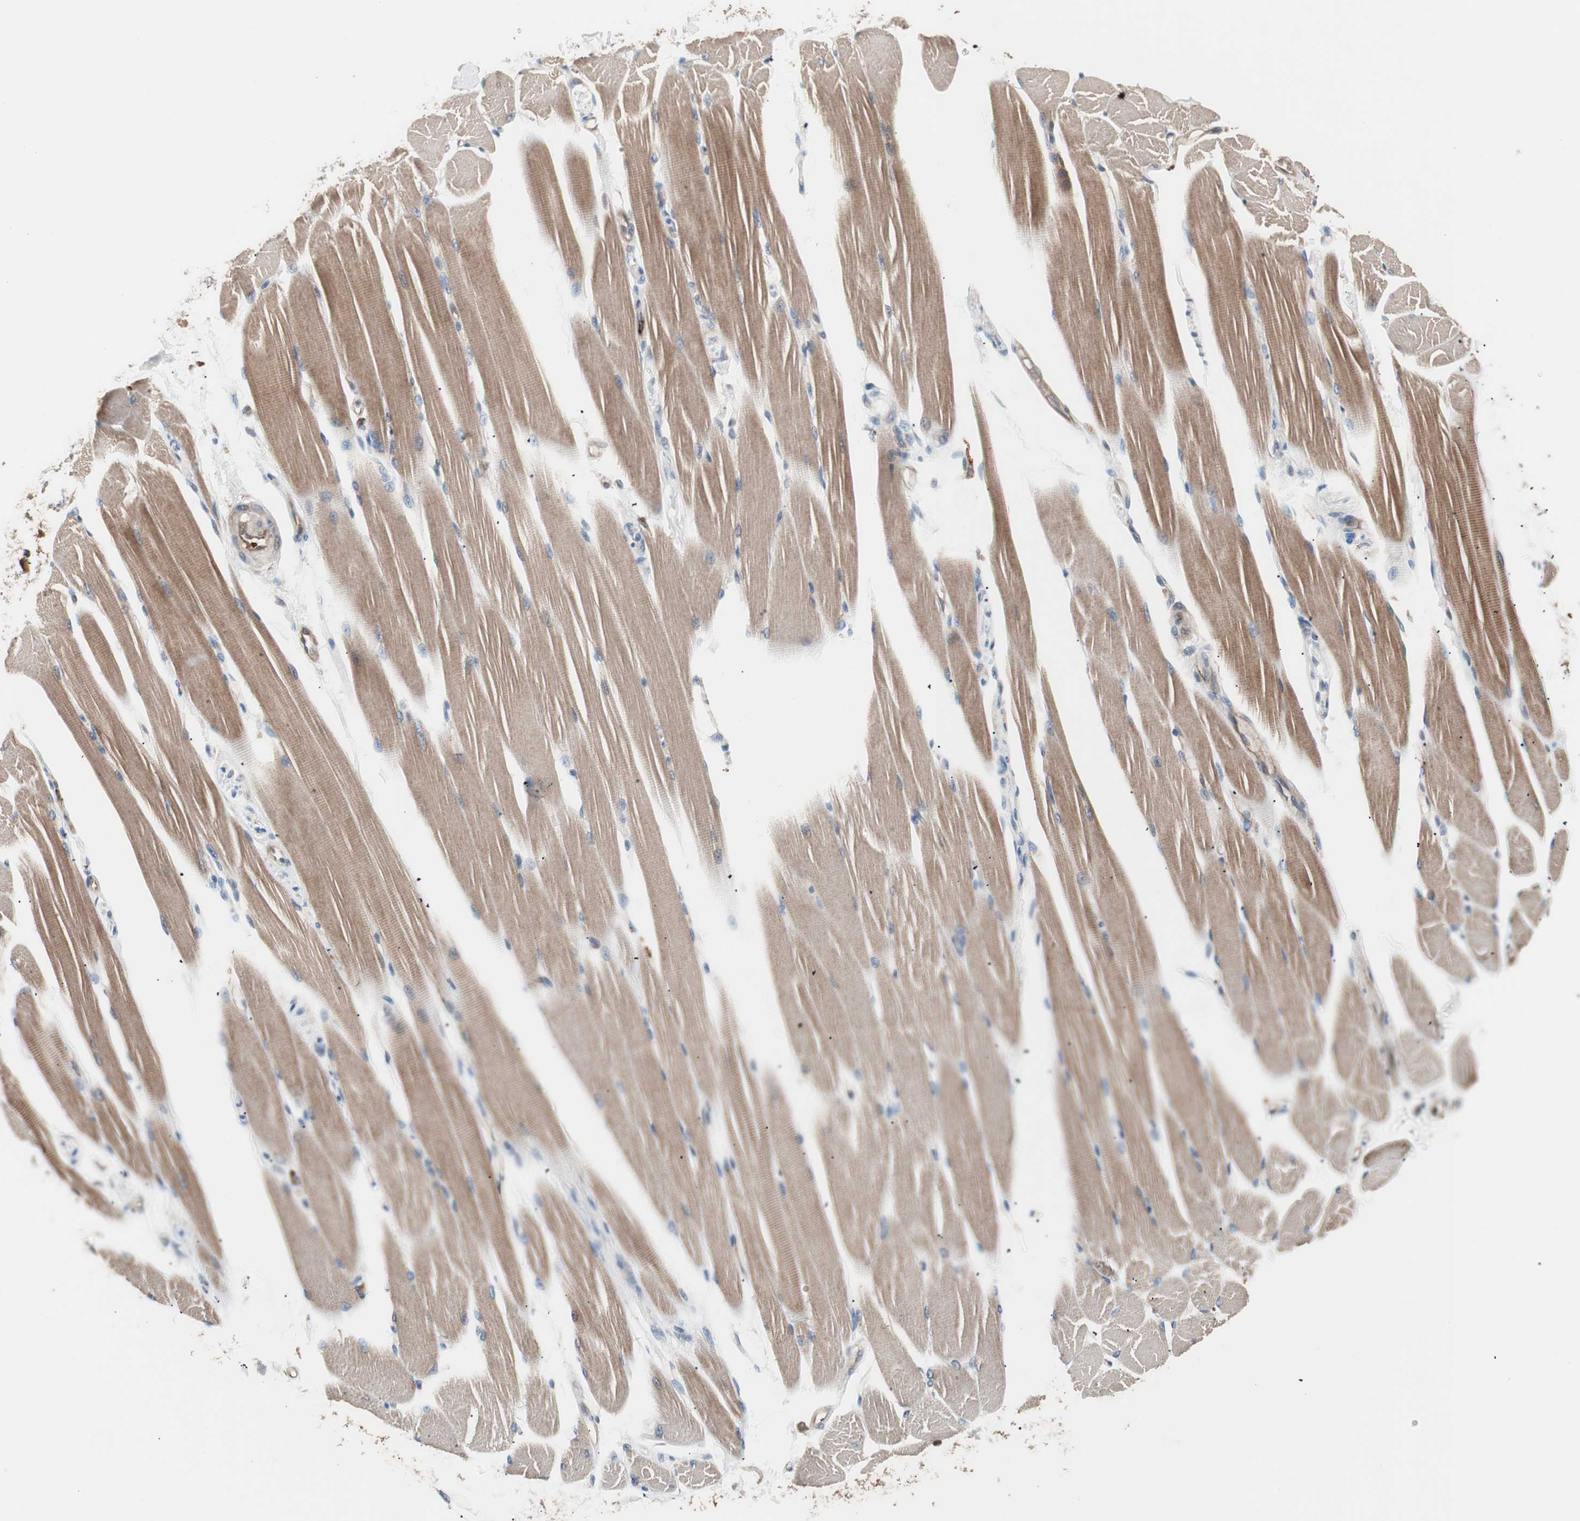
{"staining": {"intensity": "moderate", "quantity": ">75%", "location": "cytoplasmic/membranous"}, "tissue": "skeletal muscle", "cell_type": "Myocytes", "image_type": "normal", "snomed": [{"axis": "morphology", "description": "Normal tissue, NOS"}, {"axis": "topography", "description": "Skeletal muscle"}, {"axis": "topography", "description": "Peripheral nerve tissue"}], "caption": "This micrograph reveals immunohistochemistry (IHC) staining of benign skeletal muscle, with medium moderate cytoplasmic/membranous expression in approximately >75% of myocytes.", "gene": "CCT3", "patient": {"sex": "female", "age": 84}}